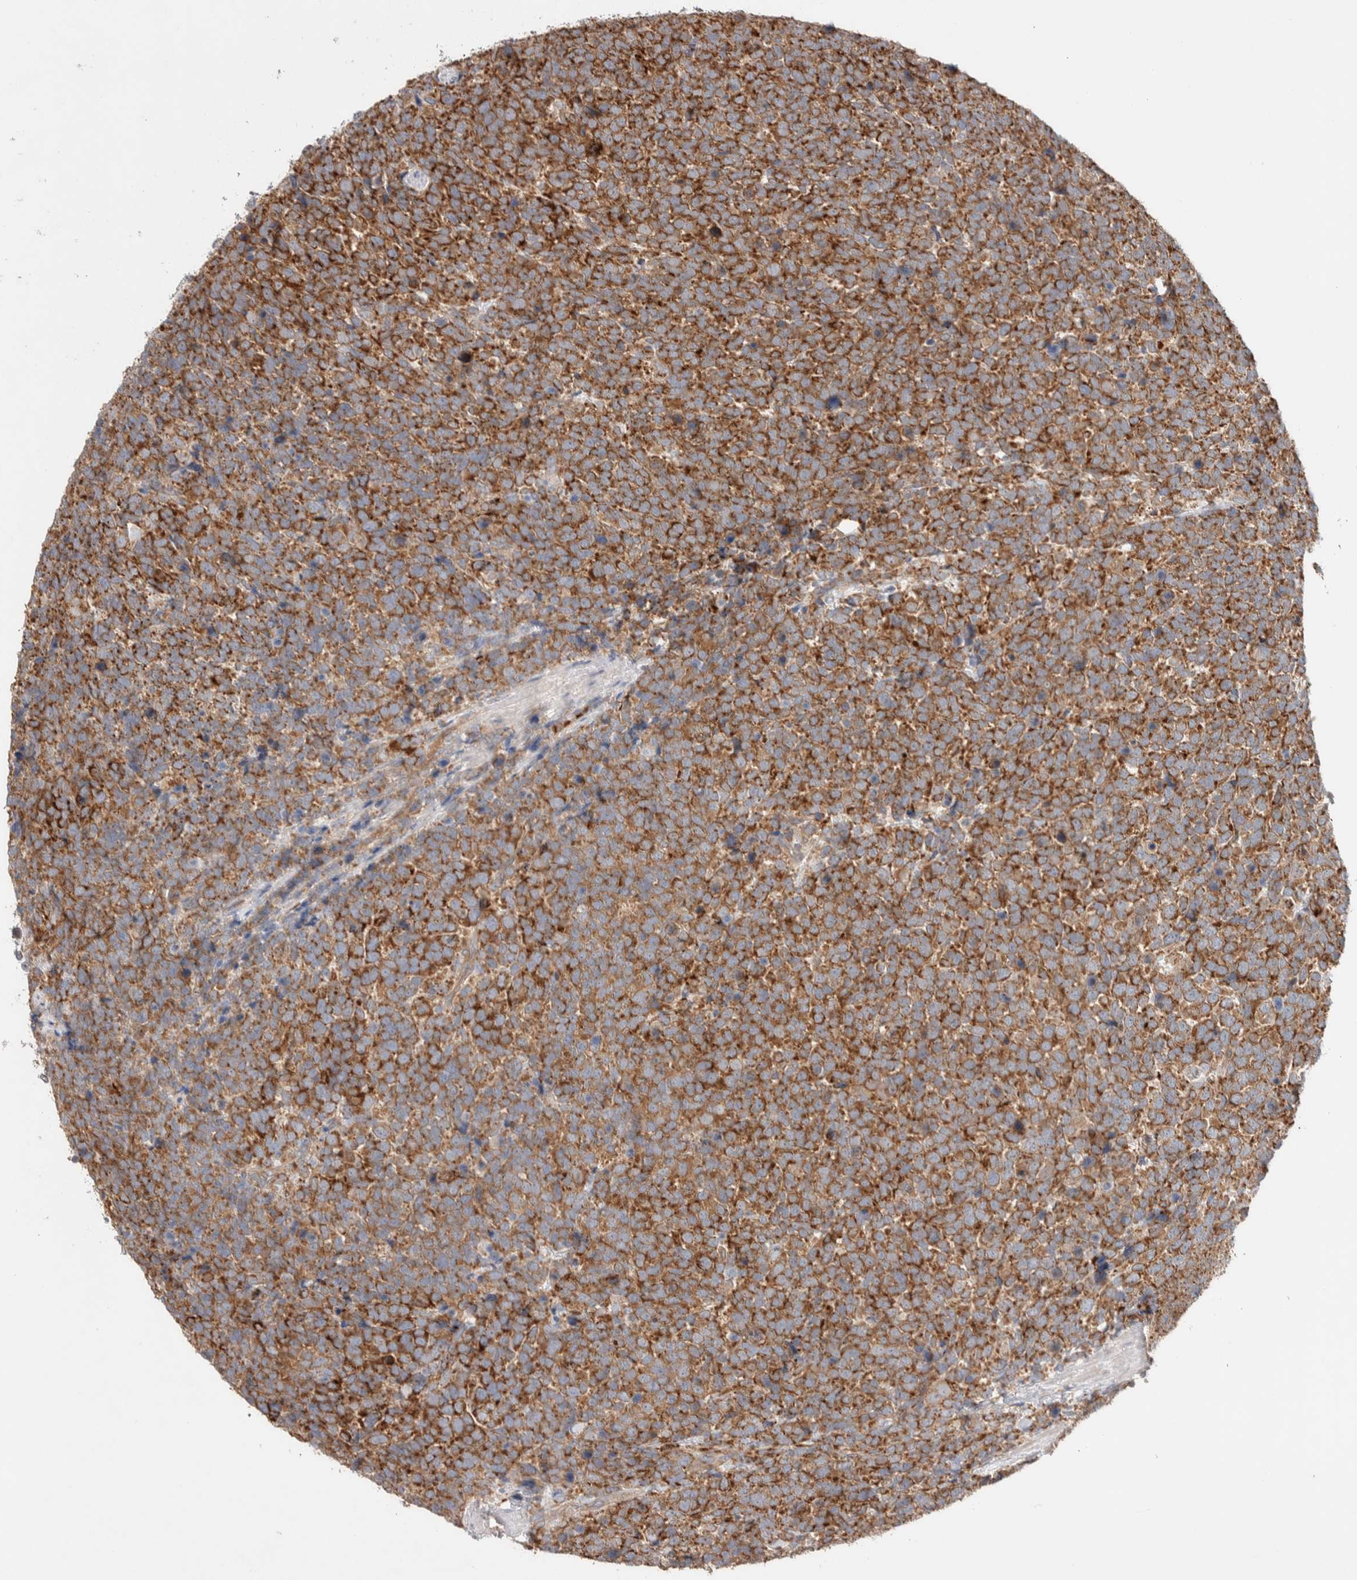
{"staining": {"intensity": "strong", "quantity": ">75%", "location": "cytoplasmic/membranous"}, "tissue": "urothelial cancer", "cell_type": "Tumor cells", "image_type": "cancer", "snomed": [{"axis": "morphology", "description": "Urothelial carcinoma, High grade"}, {"axis": "topography", "description": "Urinary bladder"}], "caption": "This histopathology image reveals IHC staining of human urothelial carcinoma (high-grade), with high strong cytoplasmic/membranous staining in about >75% of tumor cells.", "gene": "DEPTOR", "patient": {"sex": "female", "age": 82}}